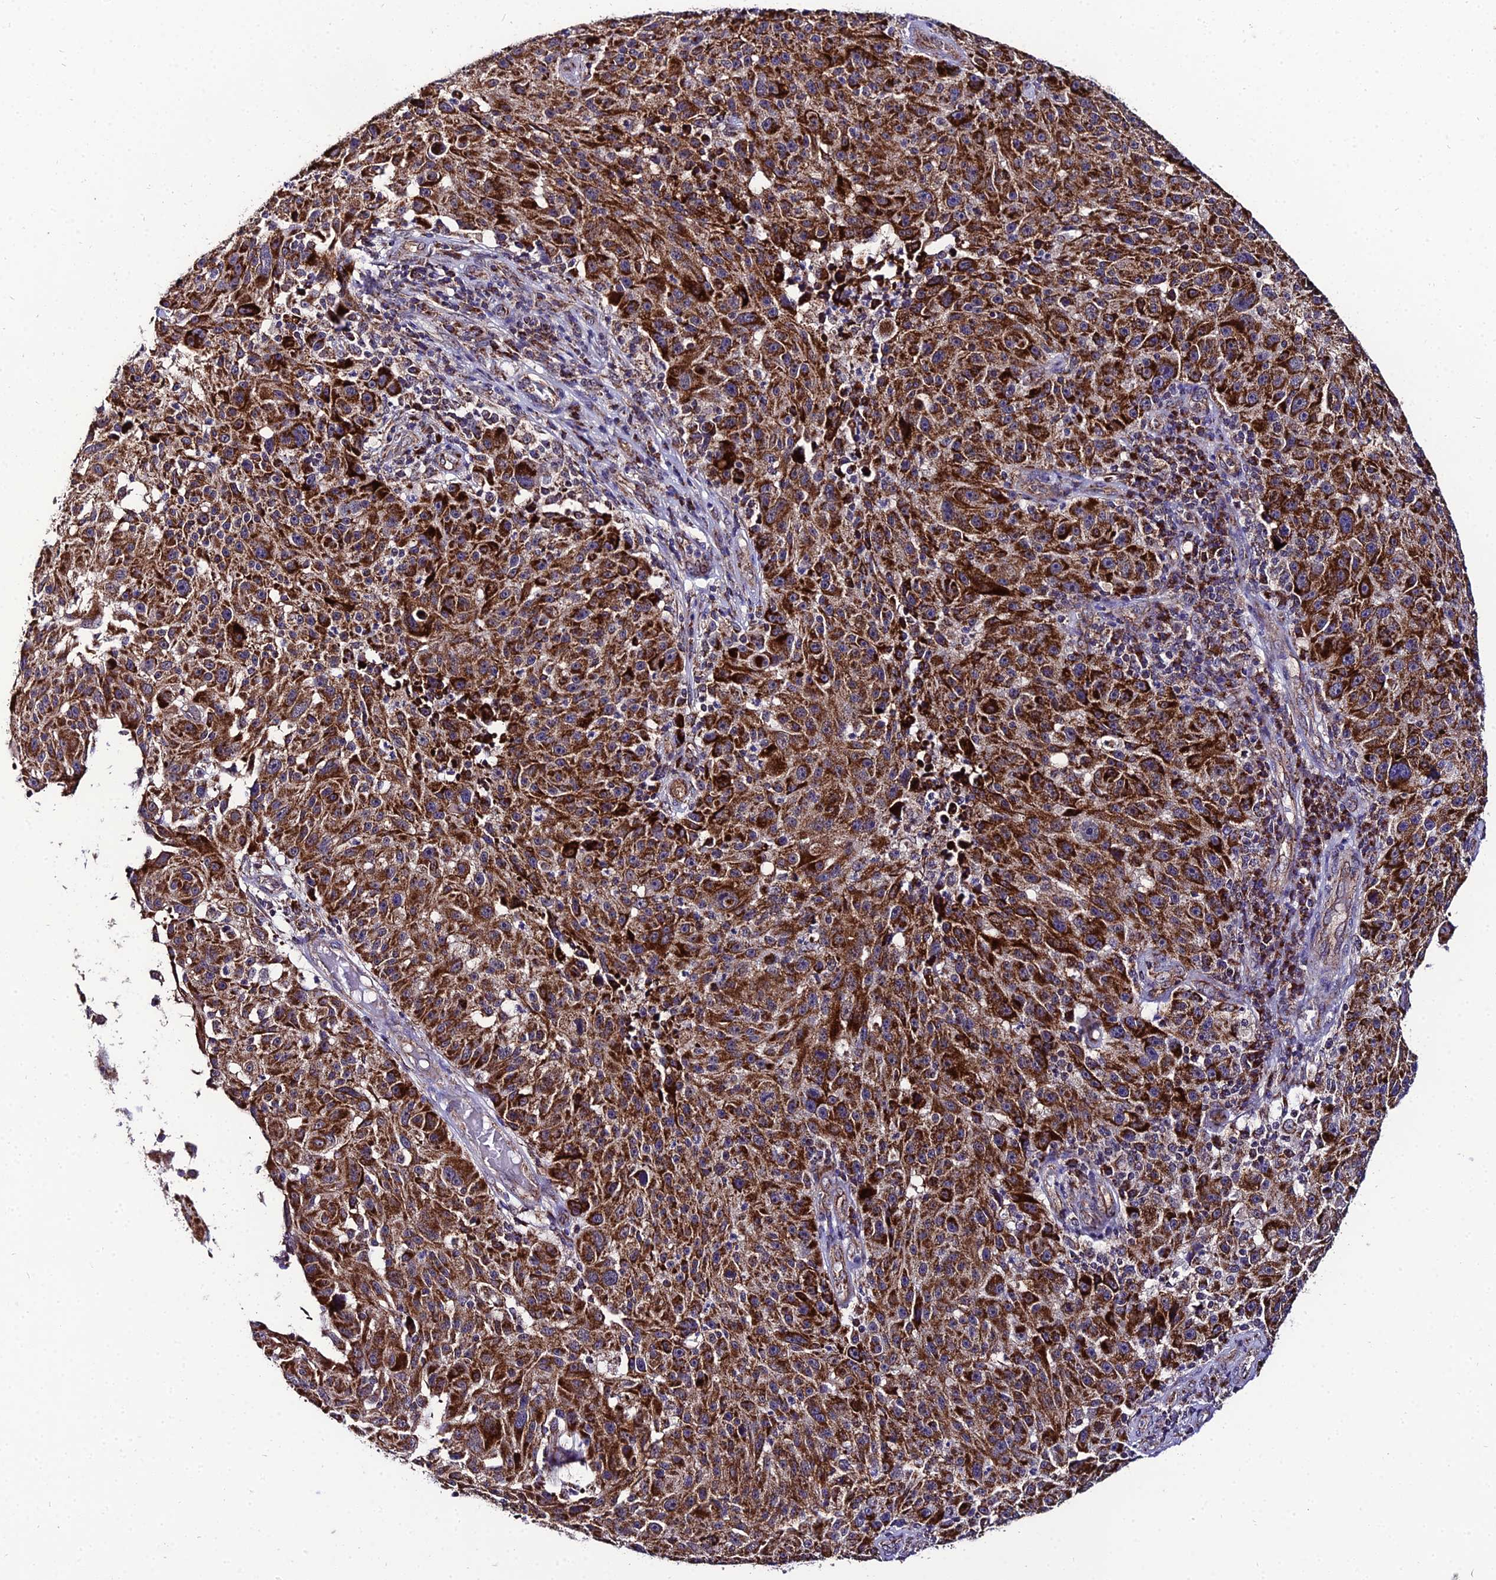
{"staining": {"intensity": "strong", "quantity": ">75%", "location": "cytoplasmic/membranous"}, "tissue": "melanoma", "cell_type": "Tumor cells", "image_type": "cancer", "snomed": [{"axis": "morphology", "description": "Malignant melanoma, NOS"}, {"axis": "topography", "description": "Skin"}], "caption": "Melanoma was stained to show a protein in brown. There is high levels of strong cytoplasmic/membranous staining in about >75% of tumor cells.", "gene": "PSMD2", "patient": {"sex": "male", "age": 53}}